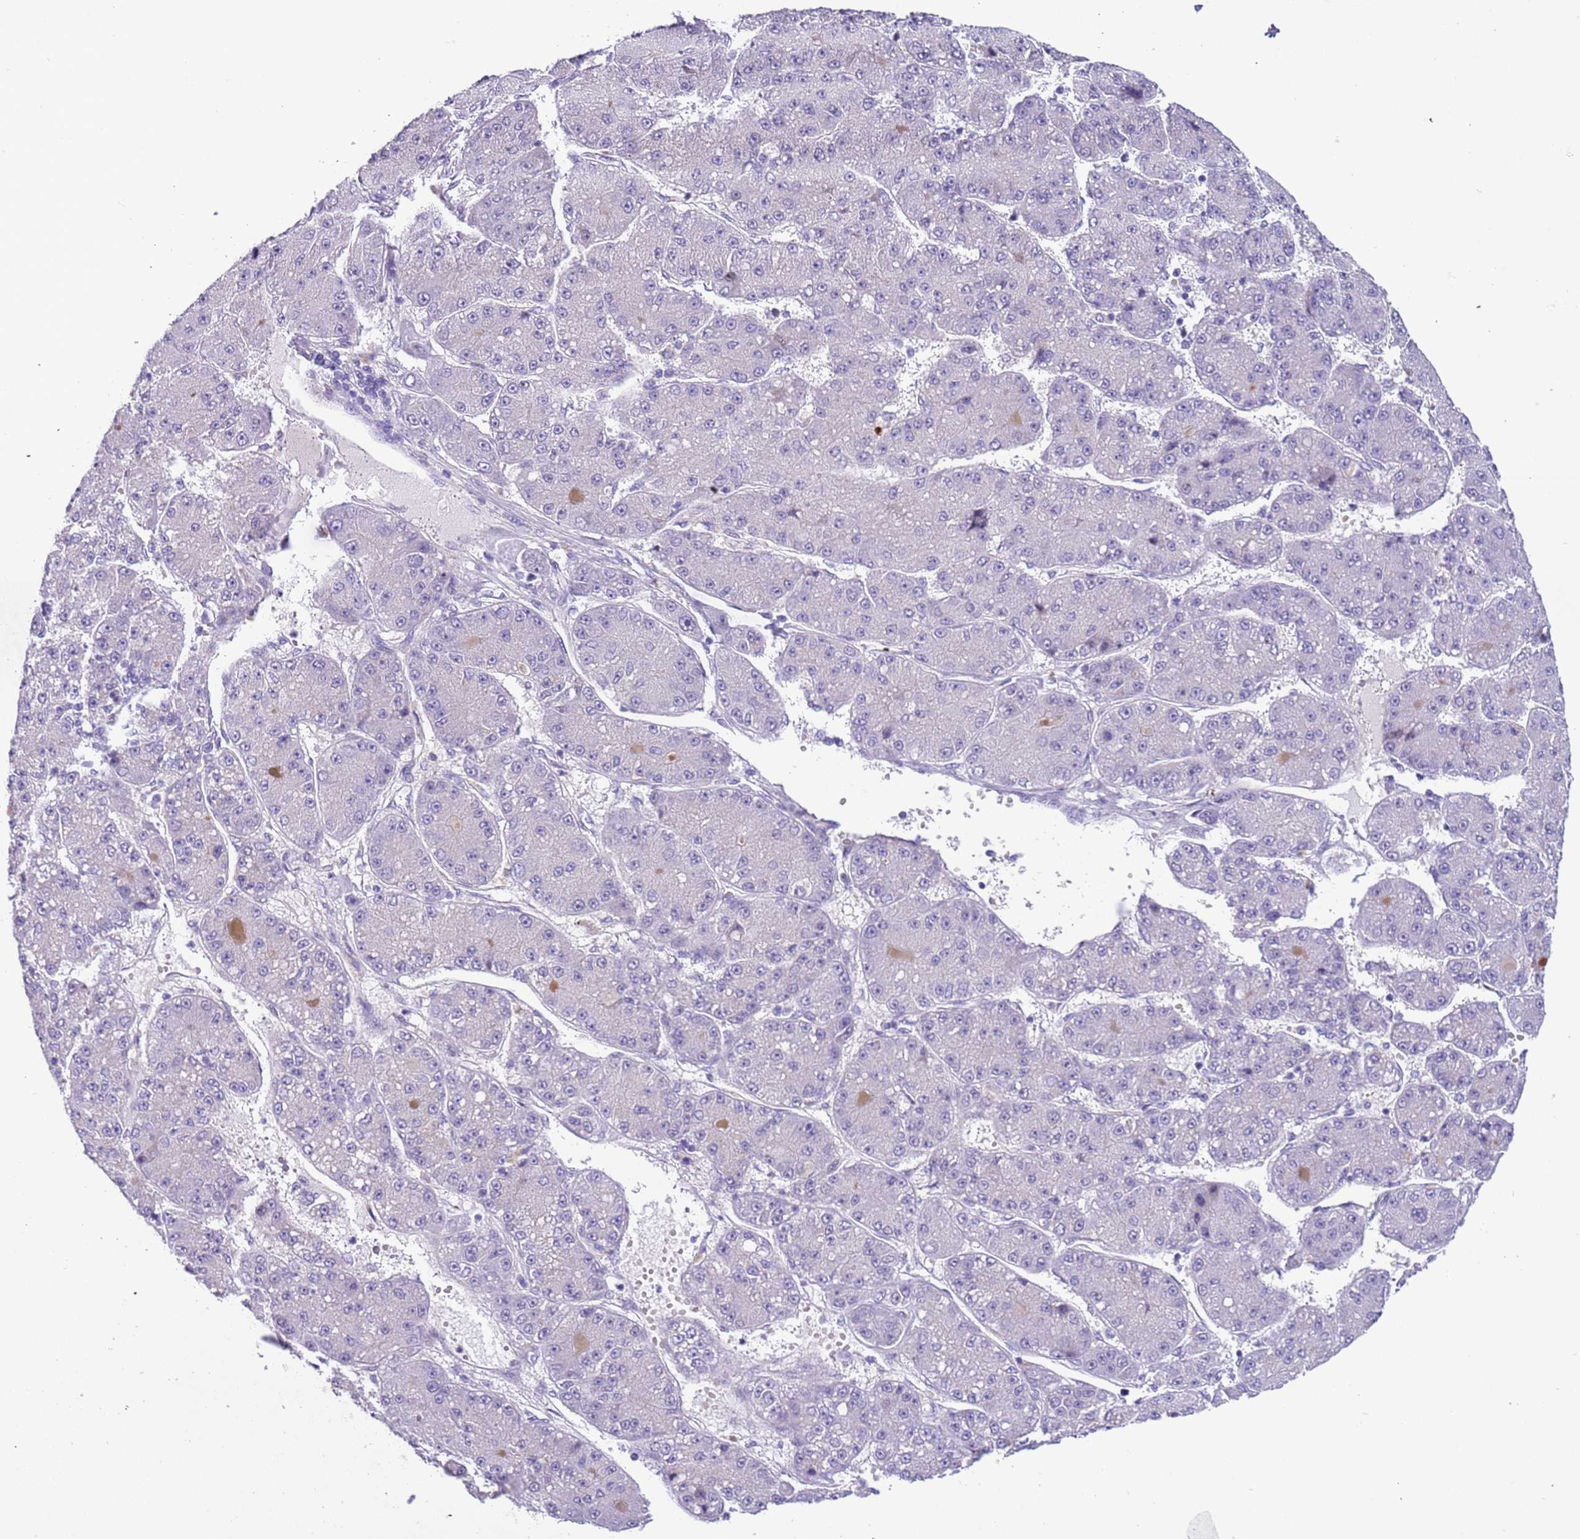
{"staining": {"intensity": "negative", "quantity": "none", "location": "none"}, "tissue": "liver cancer", "cell_type": "Tumor cells", "image_type": "cancer", "snomed": [{"axis": "morphology", "description": "Carcinoma, Hepatocellular, NOS"}, {"axis": "topography", "description": "Liver"}], "caption": "Tumor cells show no significant protein staining in liver cancer (hepatocellular carcinoma).", "gene": "PLEKHH1", "patient": {"sex": "male", "age": 67}}